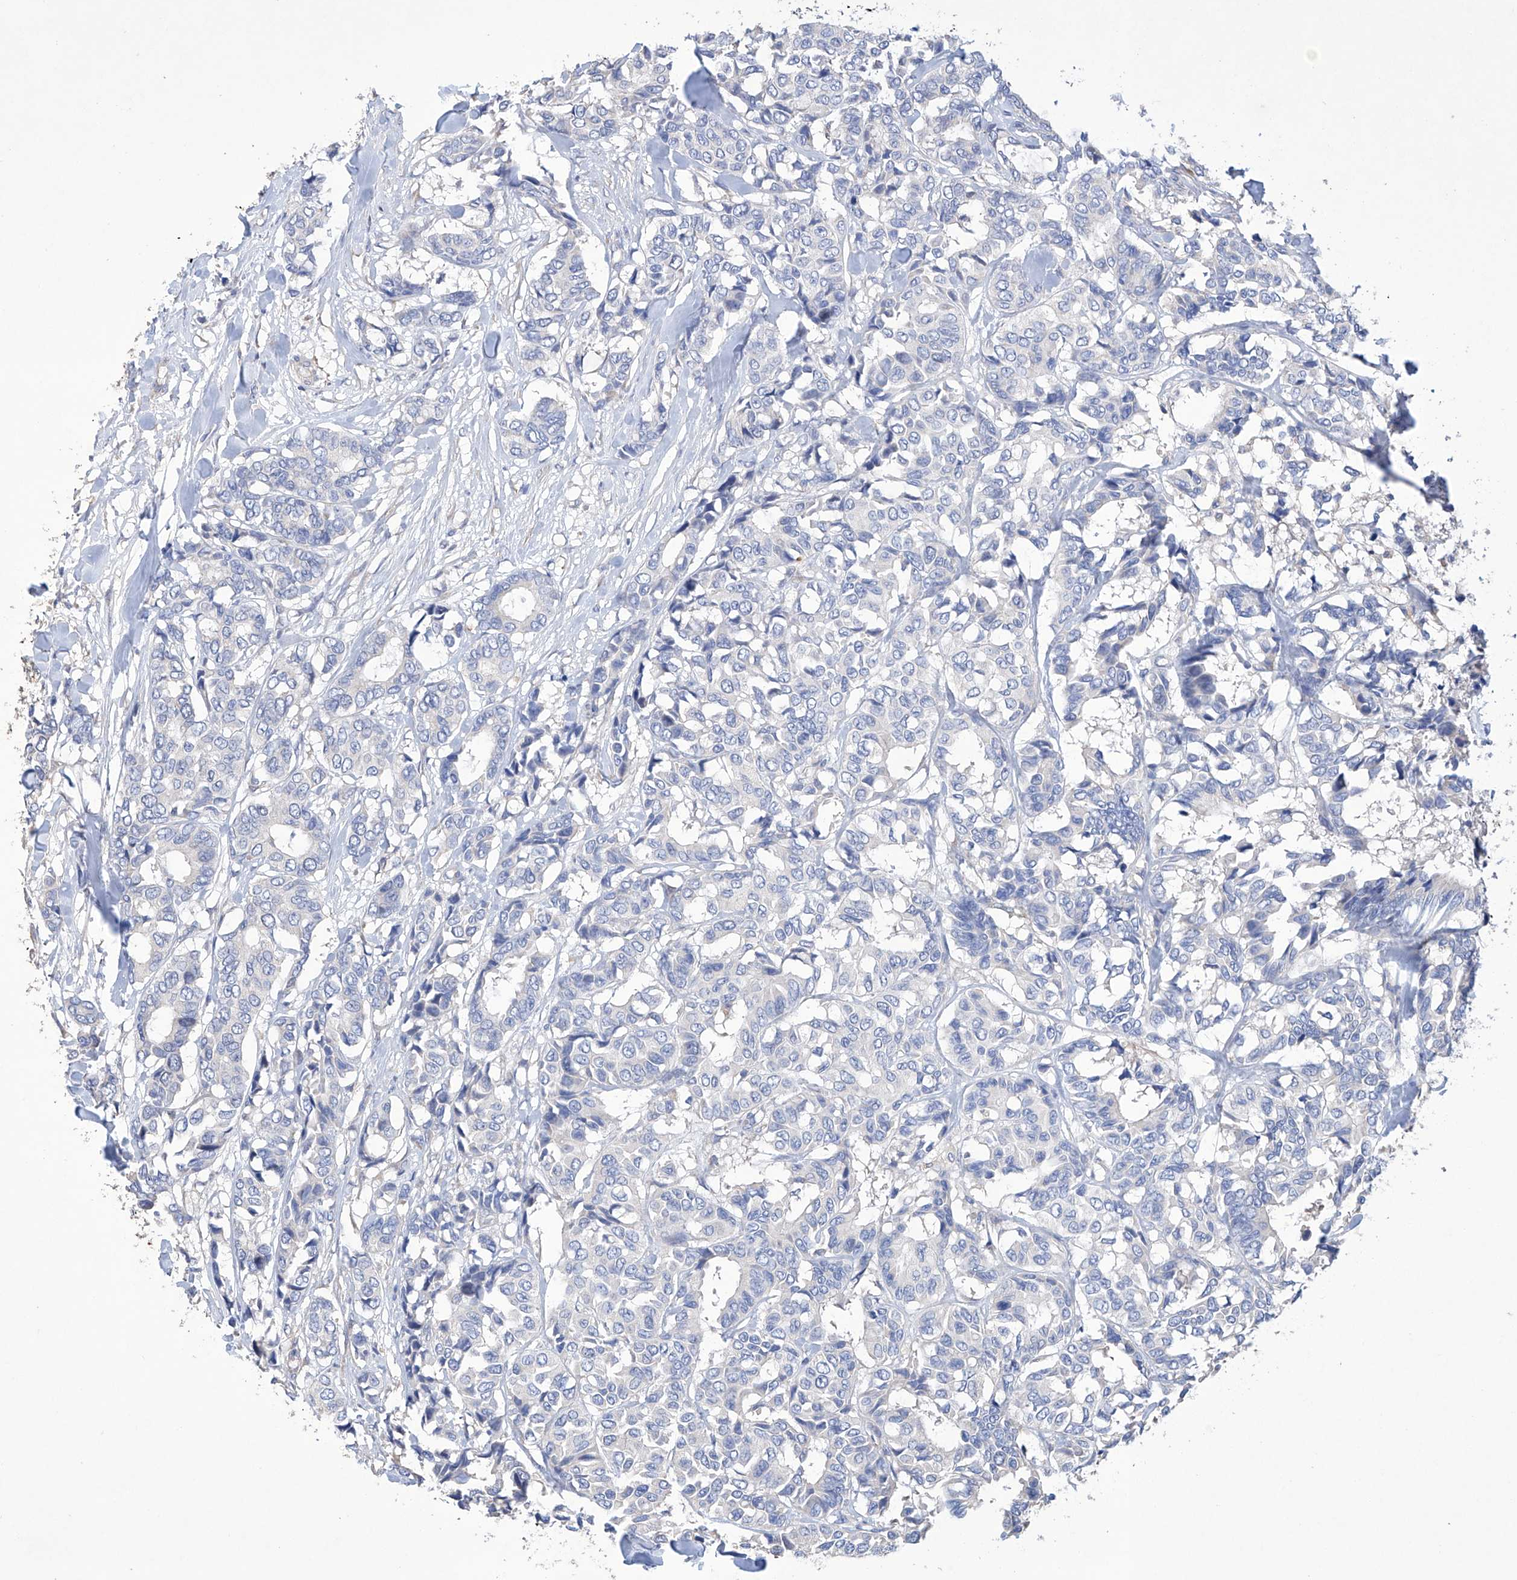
{"staining": {"intensity": "negative", "quantity": "none", "location": "none"}, "tissue": "breast cancer", "cell_type": "Tumor cells", "image_type": "cancer", "snomed": [{"axis": "morphology", "description": "Duct carcinoma"}, {"axis": "topography", "description": "Breast"}], "caption": "The image demonstrates no staining of tumor cells in breast infiltrating ductal carcinoma.", "gene": "AFG1L", "patient": {"sex": "female", "age": 87}}